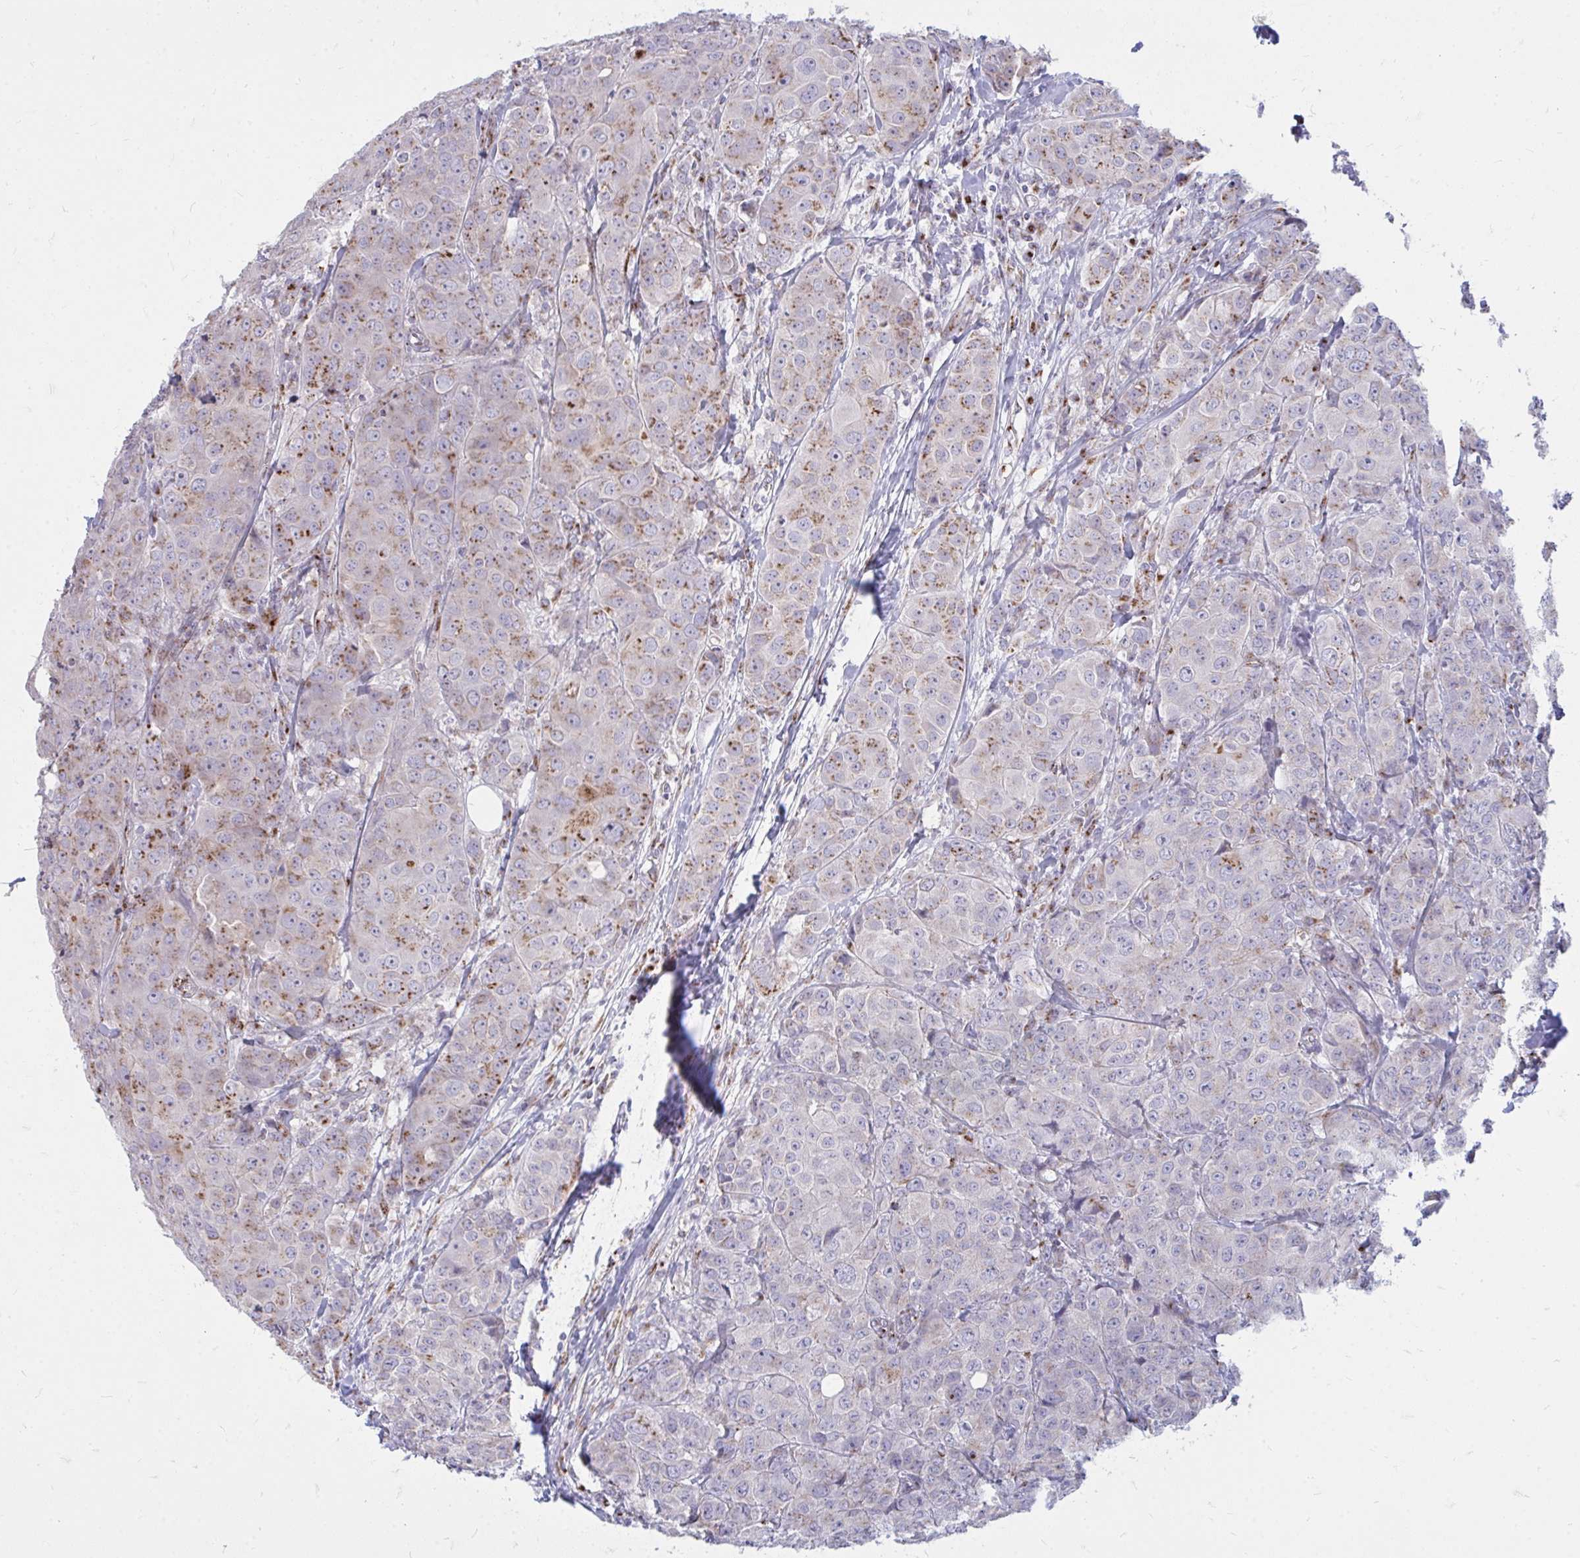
{"staining": {"intensity": "moderate", "quantity": "25%-75%", "location": "cytoplasmic/membranous"}, "tissue": "breast cancer", "cell_type": "Tumor cells", "image_type": "cancer", "snomed": [{"axis": "morphology", "description": "Duct carcinoma"}, {"axis": "topography", "description": "Breast"}], "caption": "Immunohistochemistry of human breast cancer displays medium levels of moderate cytoplasmic/membranous expression in approximately 25%-75% of tumor cells.", "gene": "RAB6B", "patient": {"sex": "female", "age": 43}}